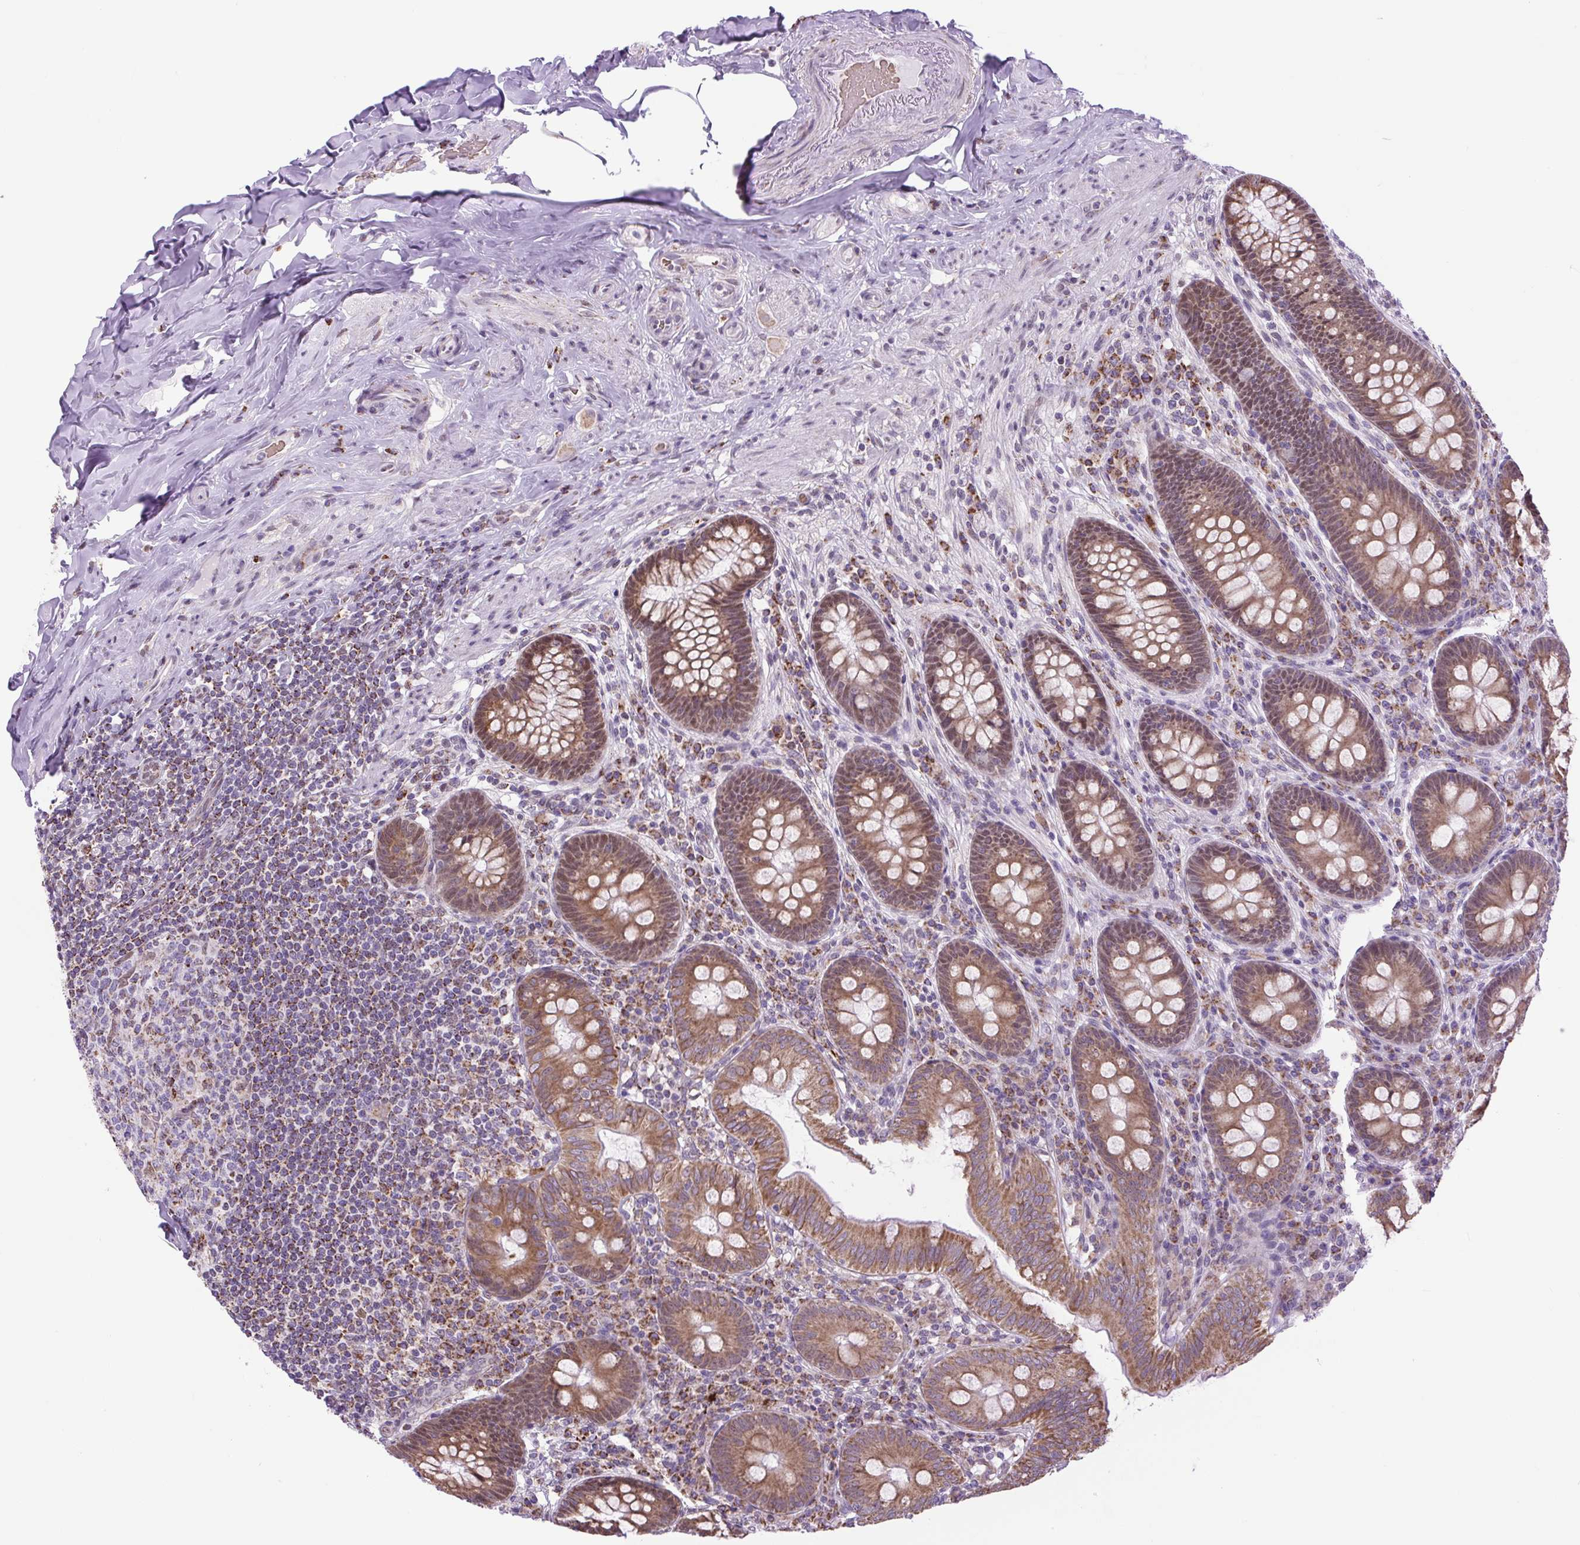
{"staining": {"intensity": "moderate", "quantity": ">75%", "location": "cytoplasmic/membranous,nuclear"}, "tissue": "appendix", "cell_type": "Glandular cells", "image_type": "normal", "snomed": [{"axis": "morphology", "description": "Normal tissue, NOS"}, {"axis": "topography", "description": "Appendix"}], "caption": "Moderate cytoplasmic/membranous,nuclear positivity for a protein is appreciated in approximately >75% of glandular cells of unremarkable appendix using immunohistochemistry (IHC).", "gene": "SCO2", "patient": {"sex": "male", "age": 71}}